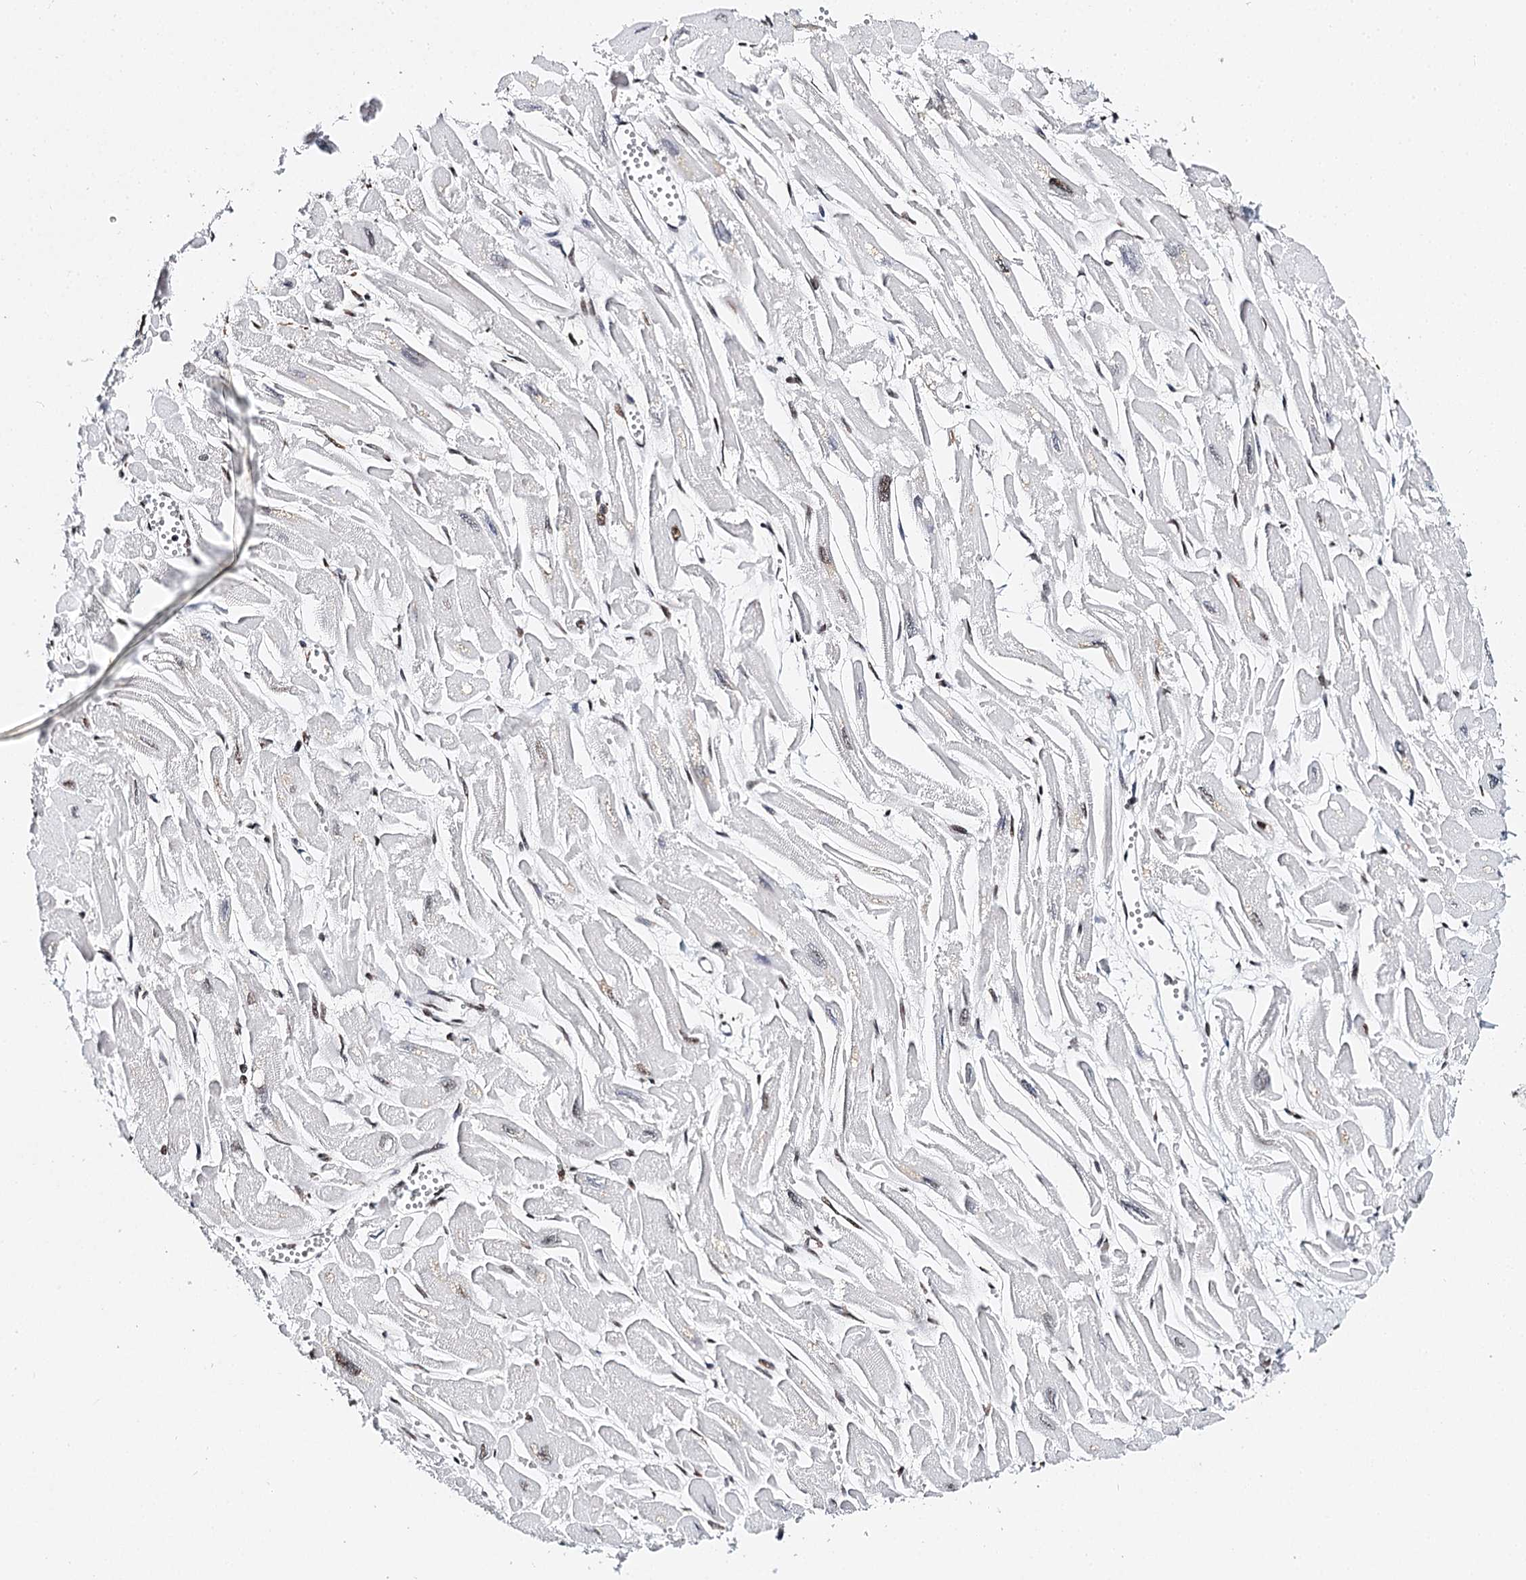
{"staining": {"intensity": "moderate", "quantity": "<25%", "location": "nuclear"}, "tissue": "heart muscle", "cell_type": "Cardiomyocytes", "image_type": "normal", "snomed": [{"axis": "morphology", "description": "Normal tissue, NOS"}, {"axis": "topography", "description": "Heart"}], "caption": "A brown stain highlights moderate nuclear staining of a protein in cardiomyocytes of benign heart muscle.", "gene": "BARD1", "patient": {"sex": "male", "age": 54}}